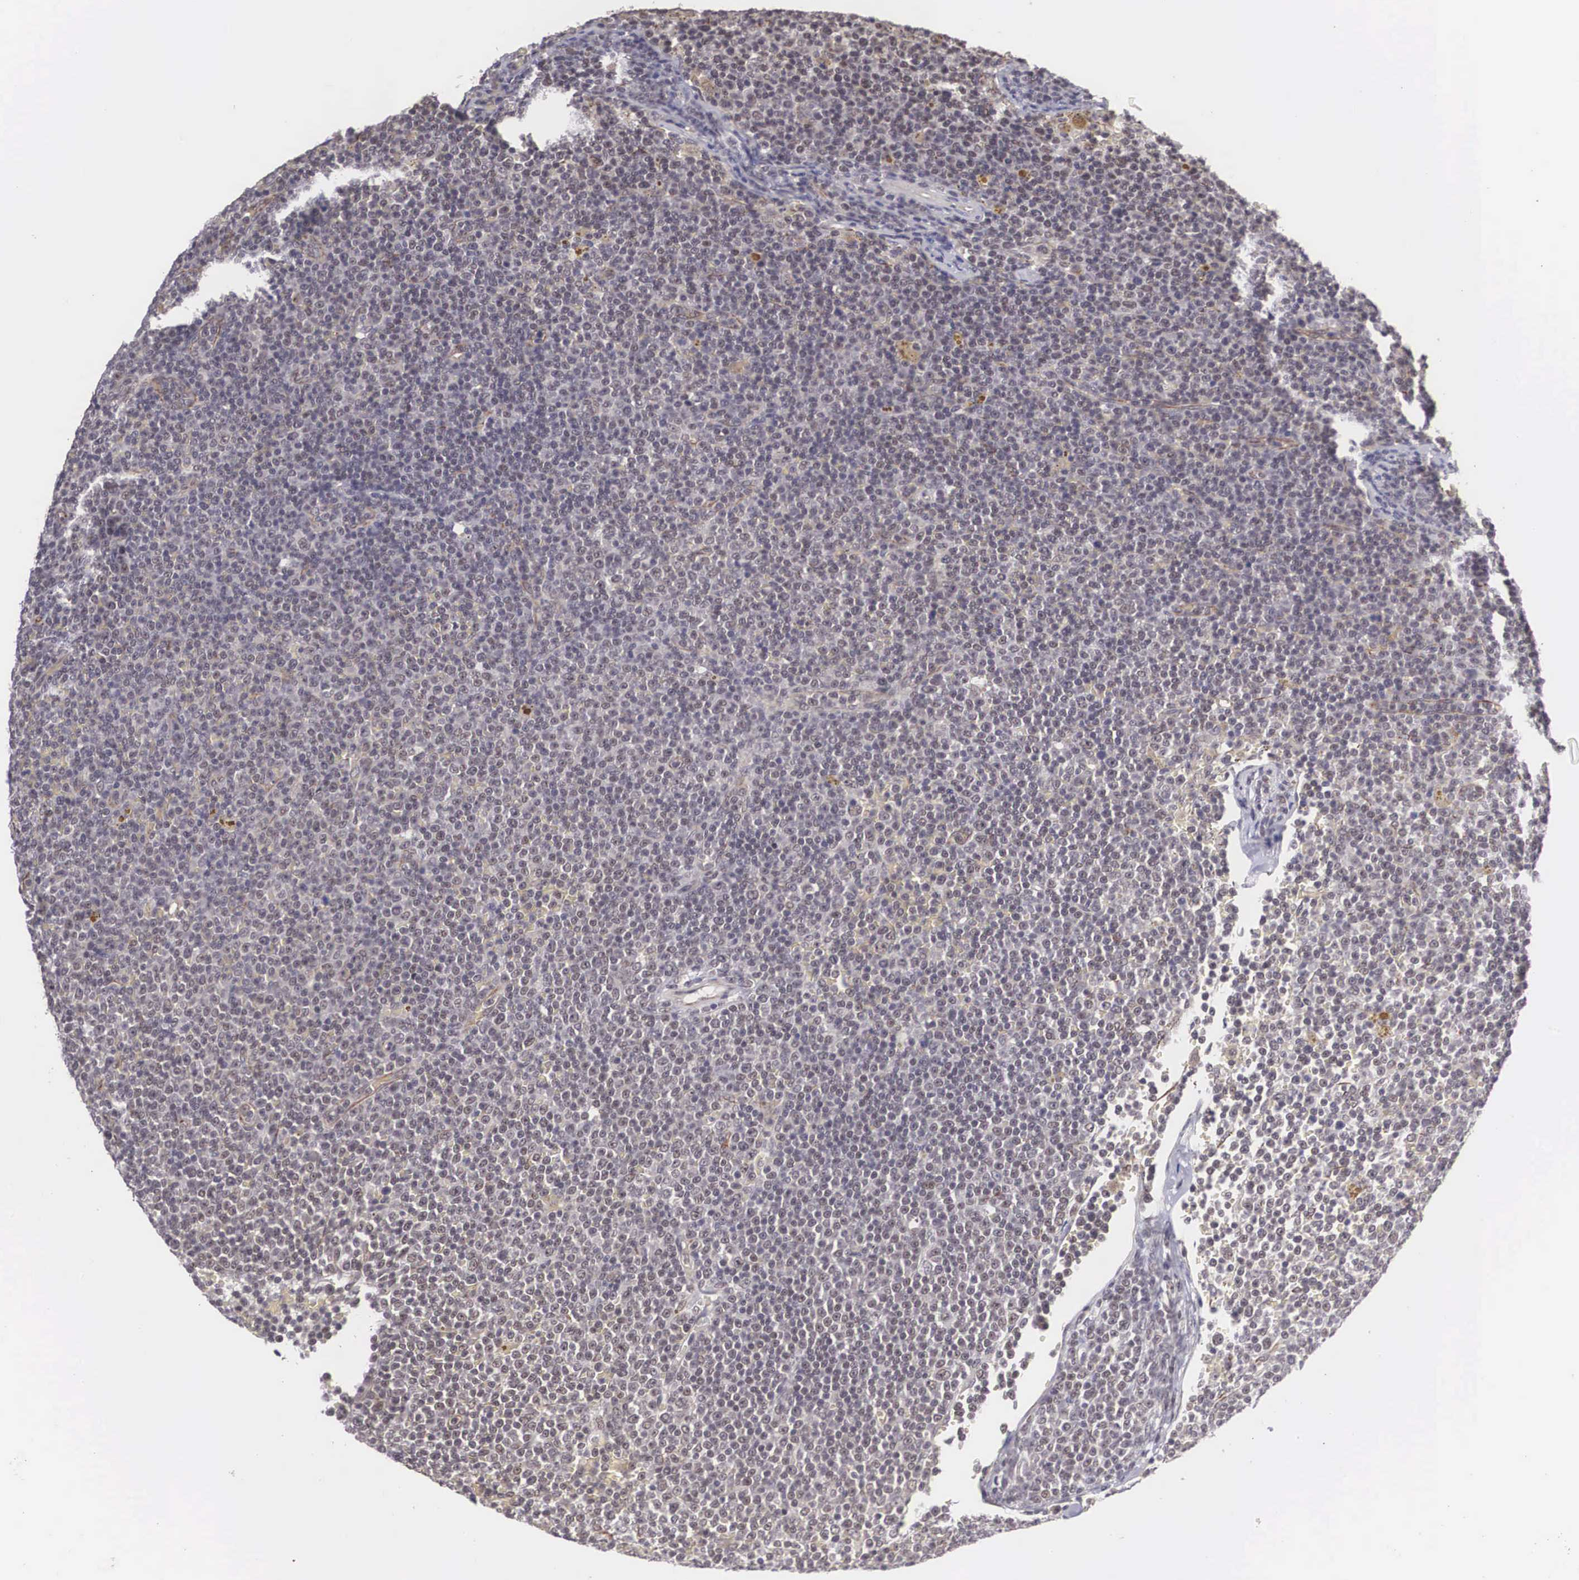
{"staining": {"intensity": "negative", "quantity": "none", "location": "none"}, "tissue": "lymphoma", "cell_type": "Tumor cells", "image_type": "cancer", "snomed": [{"axis": "morphology", "description": "Malignant lymphoma, non-Hodgkin's type, Low grade"}, {"axis": "topography", "description": "Lymph node"}], "caption": "This is an immunohistochemistry micrograph of human lymphoma. There is no staining in tumor cells.", "gene": "MORC2", "patient": {"sex": "male", "age": 50}}